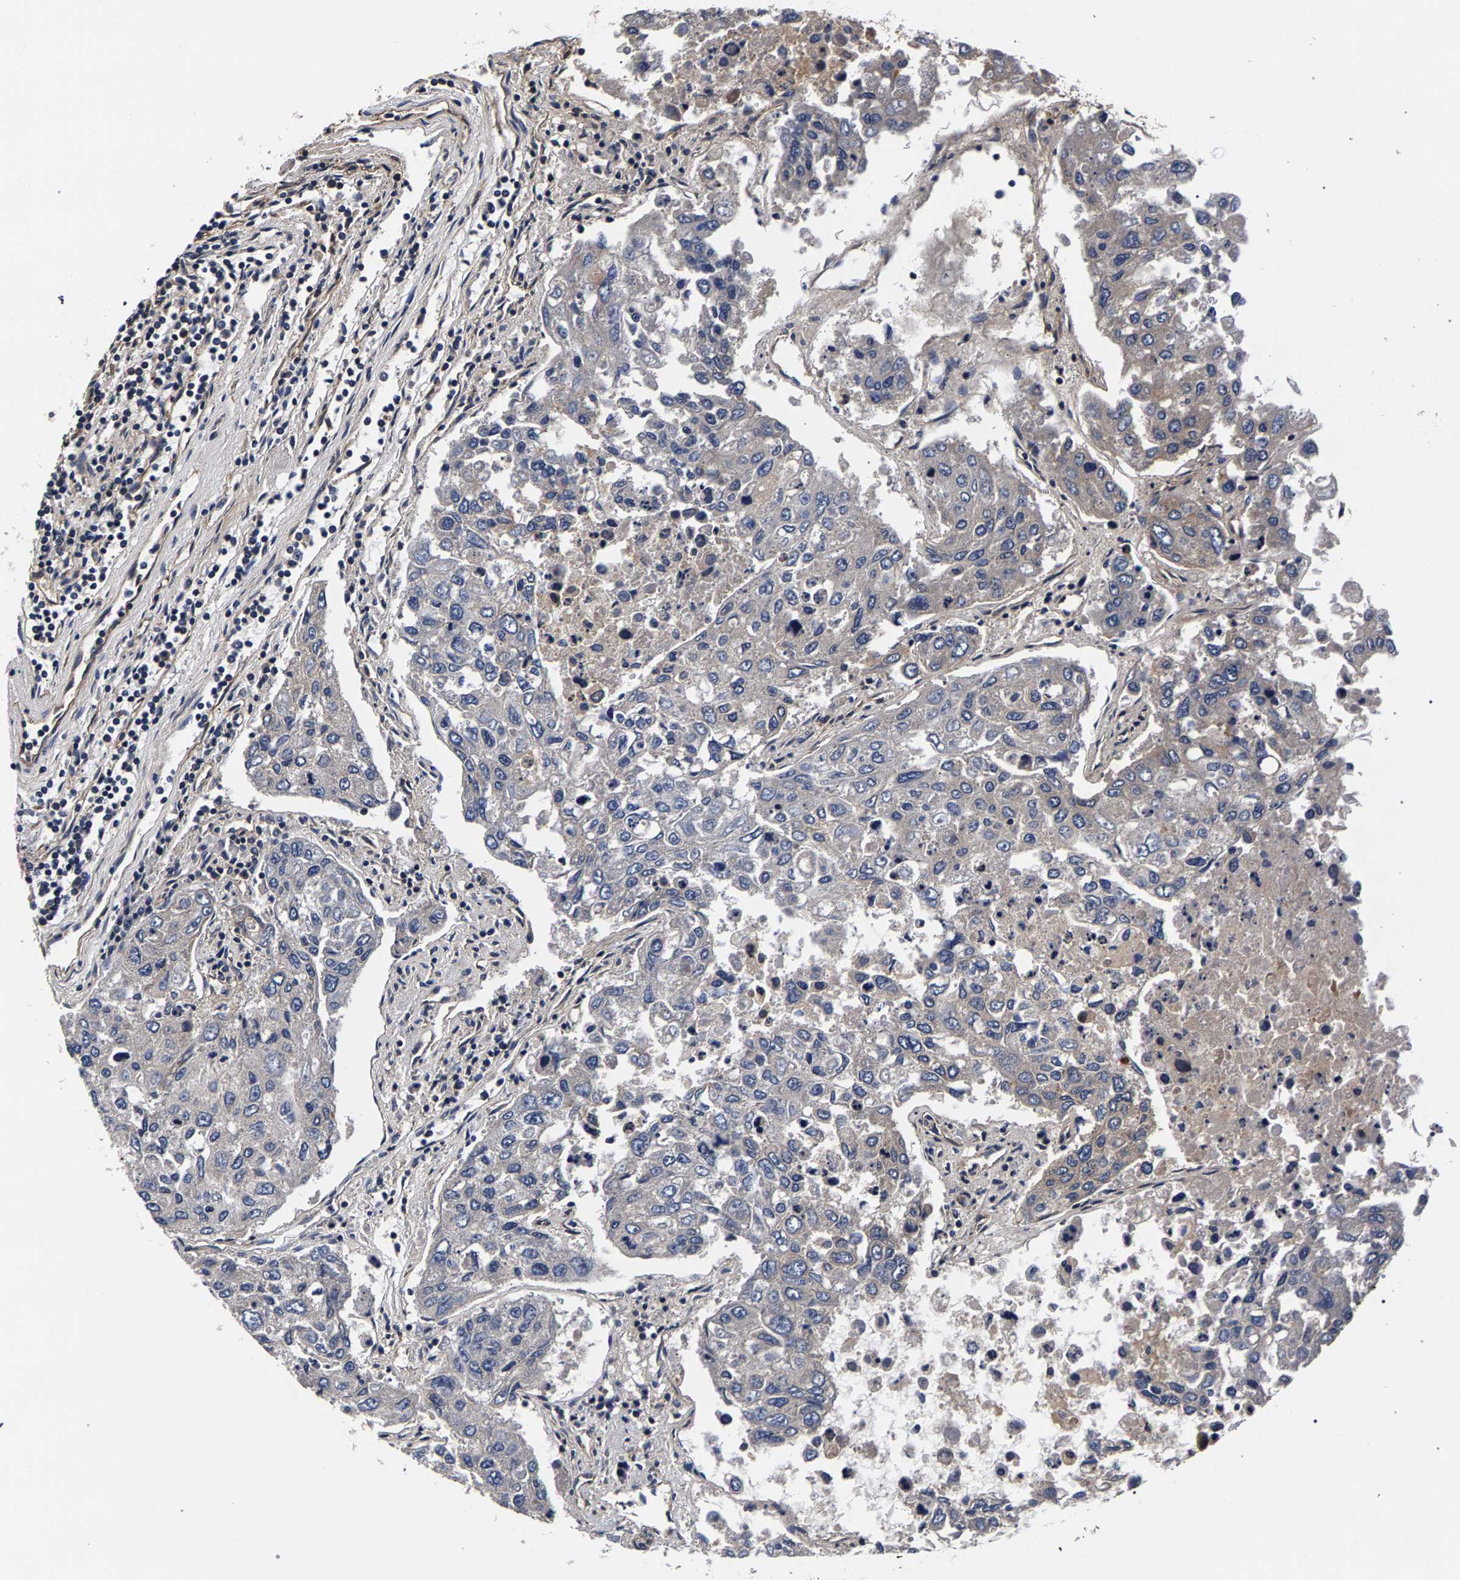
{"staining": {"intensity": "negative", "quantity": "none", "location": "none"}, "tissue": "urothelial cancer", "cell_type": "Tumor cells", "image_type": "cancer", "snomed": [{"axis": "morphology", "description": "Urothelial carcinoma, High grade"}, {"axis": "topography", "description": "Lymph node"}, {"axis": "topography", "description": "Urinary bladder"}], "caption": "Micrograph shows no significant protein positivity in tumor cells of urothelial cancer.", "gene": "MARCHF7", "patient": {"sex": "male", "age": 51}}